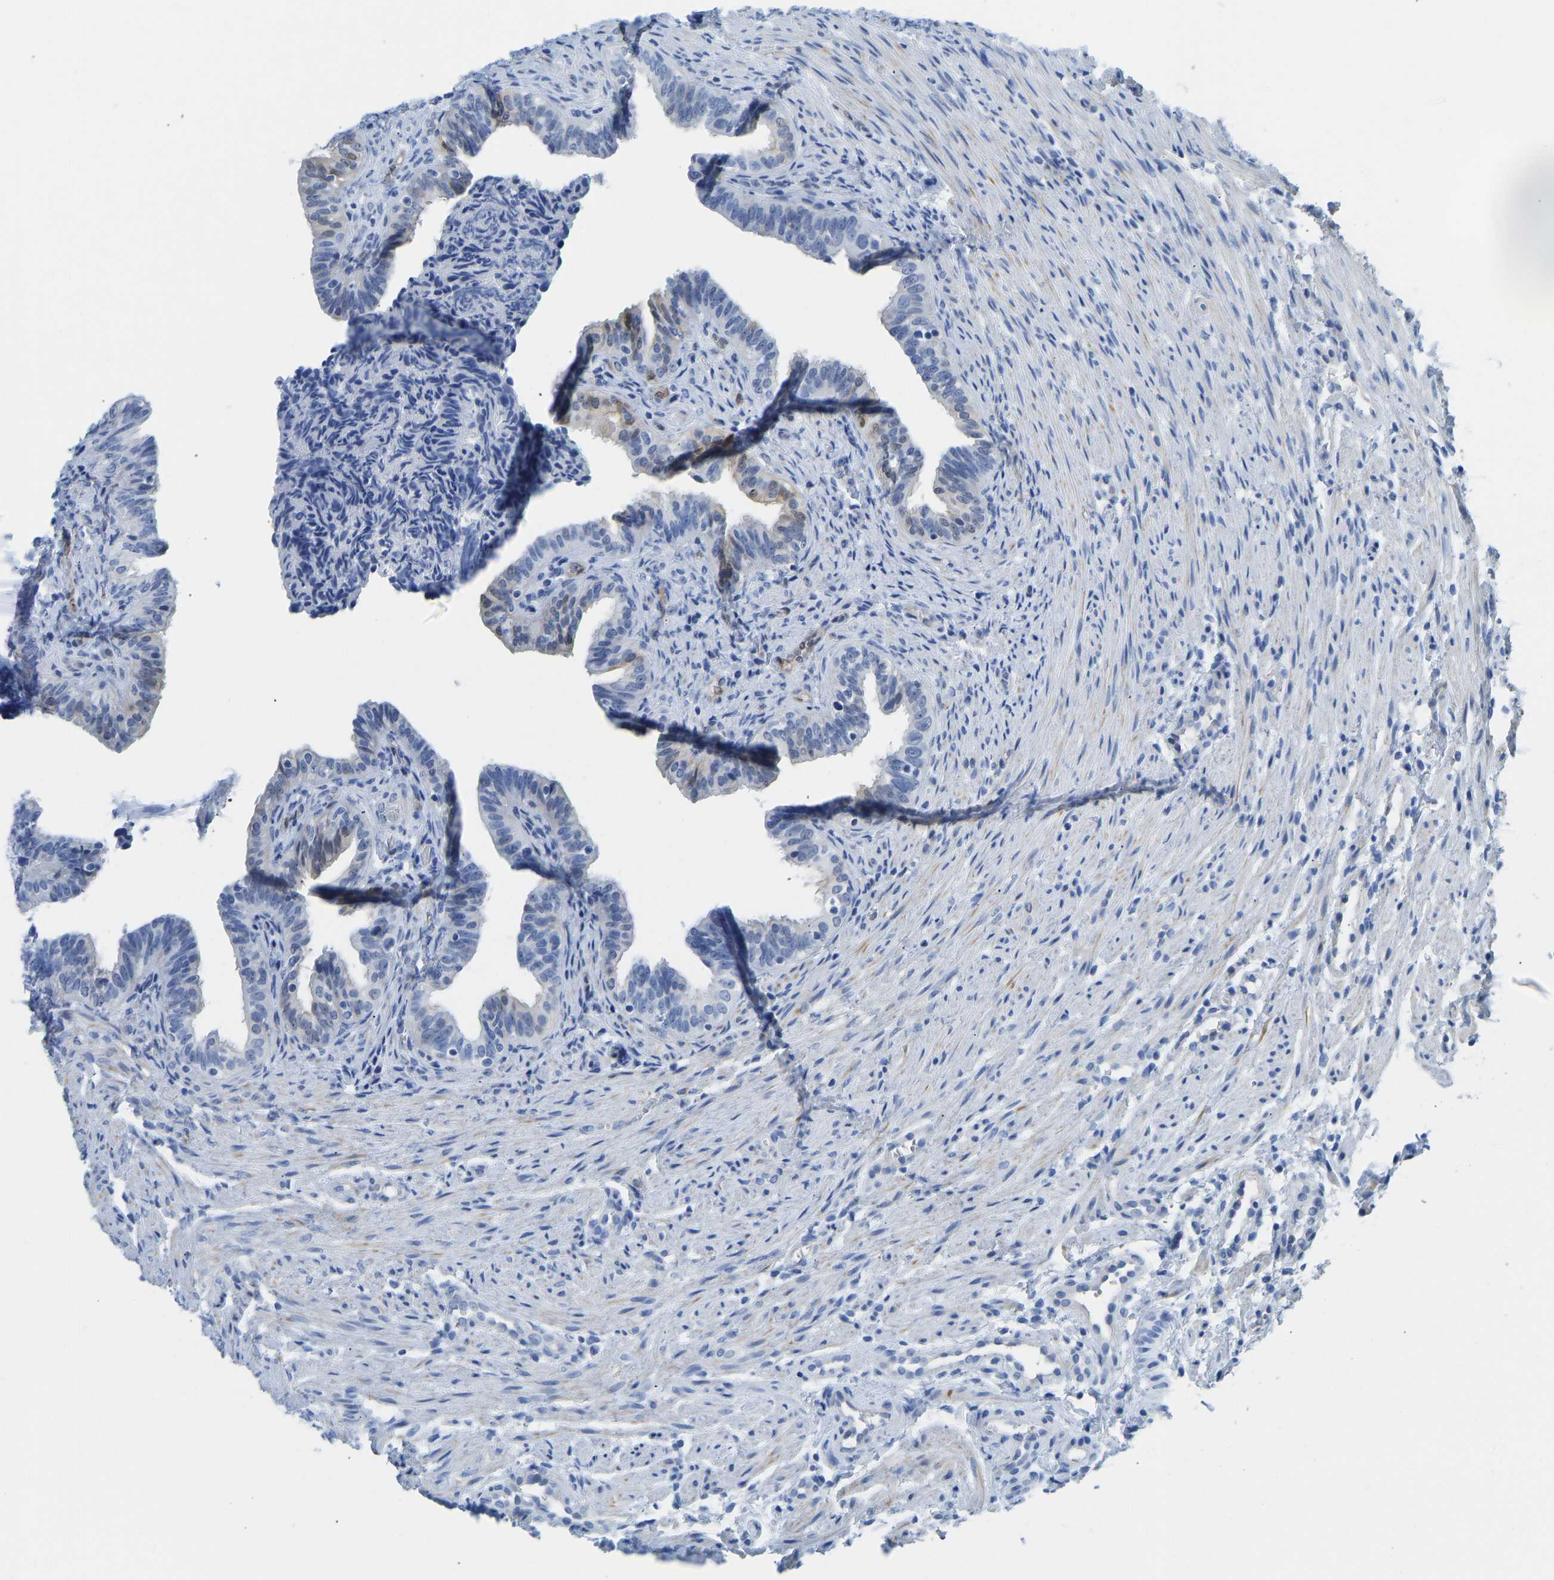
{"staining": {"intensity": "negative", "quantity": "none", "location": "none"}, "tissue": "fallopian tube", "cell_type": "Glandular cells", "image_type": "normal", "snomed": [{"axis": "morphology", "description": "Normal tissue, NOS"}, {"axis": "topography", "description": "Fallopian tube"}, {"axis": "topography", "description": "Placenta"}], "caption": "Normal fallopian tube was stained to show a protein in brown. There is no significant positivity in glandular cells.", "gene": "NKAIN3", "patient": {"sex": "female", "age": 34}}